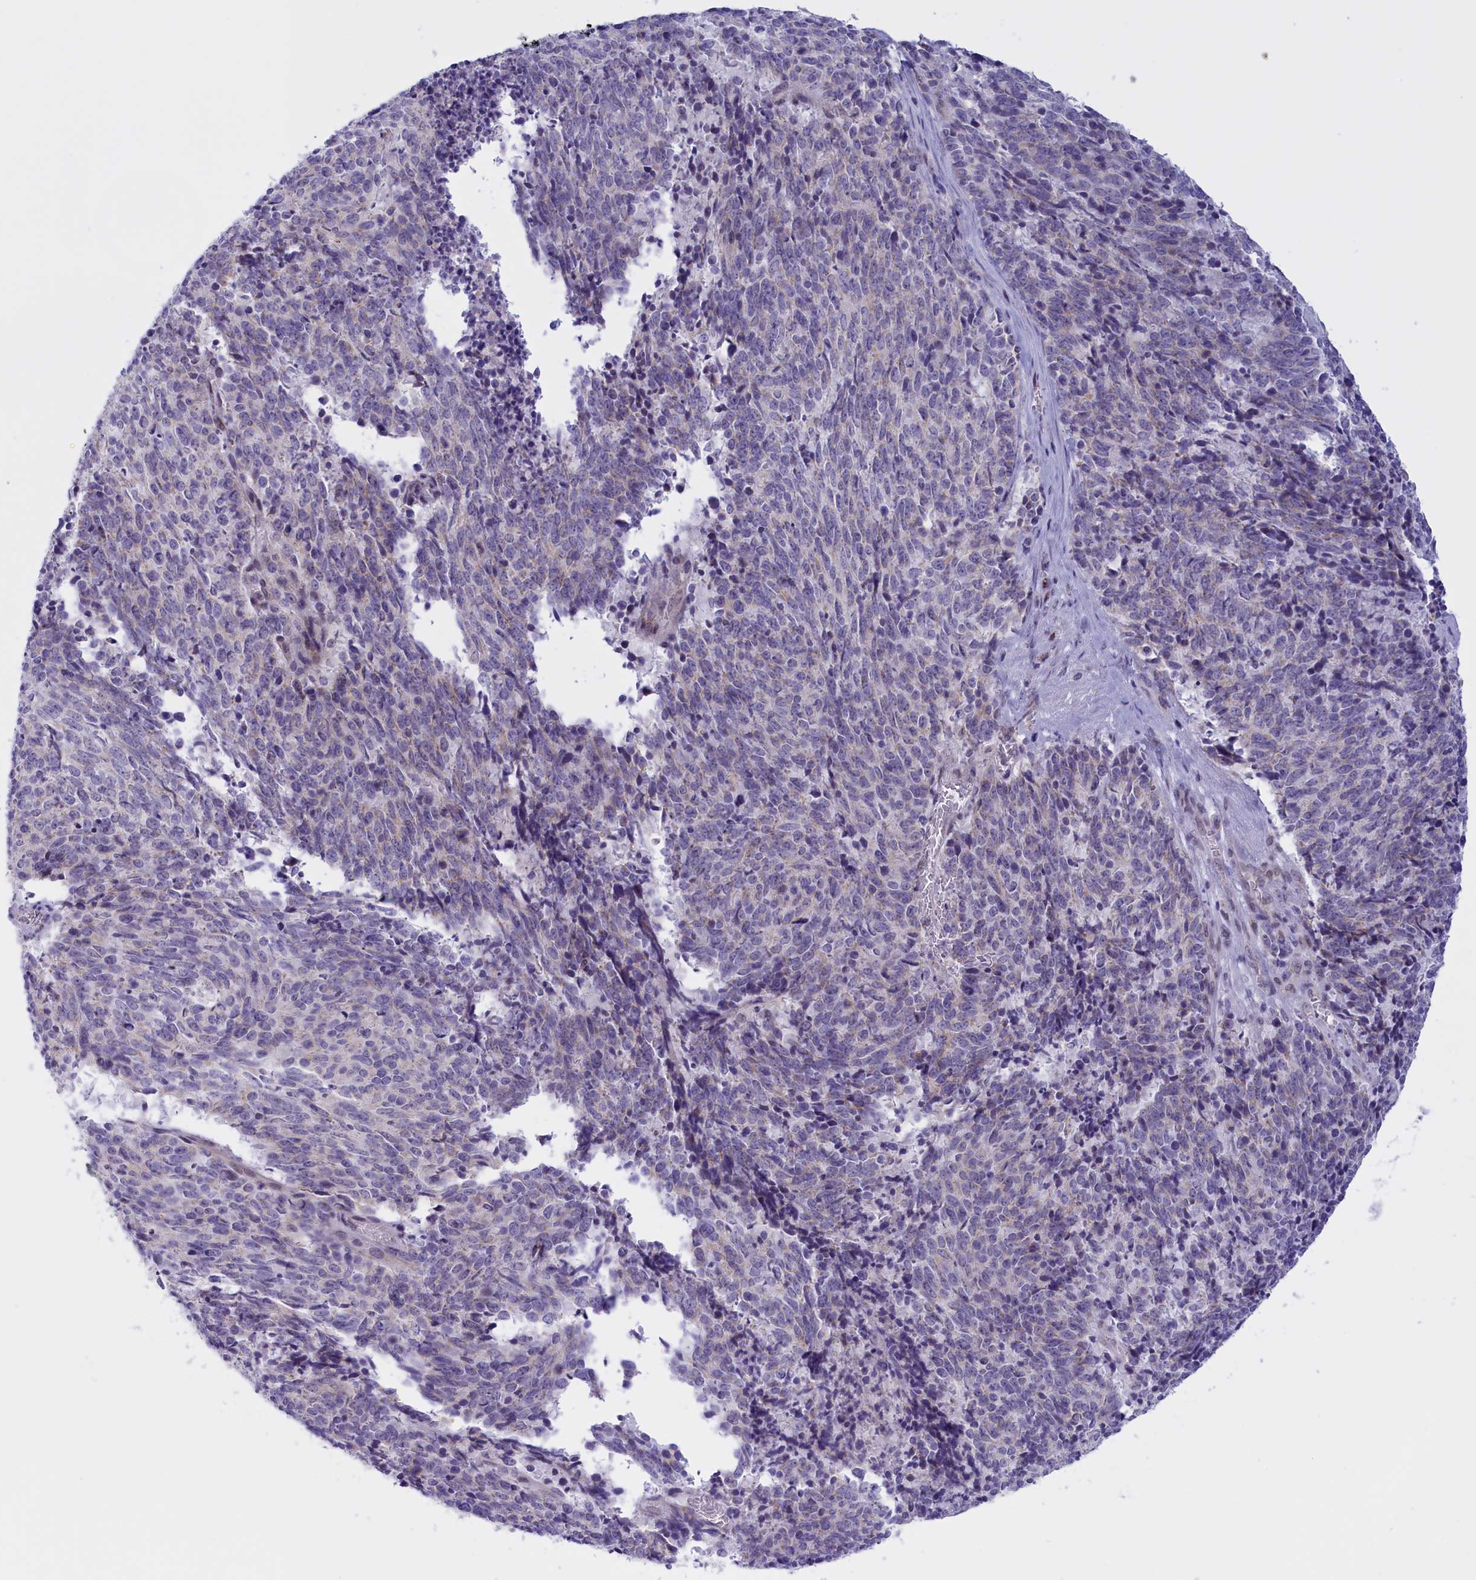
{"staining": {"intensity": "weak", "quantity": "<25%", "location": "cytoplasmic/membranous"}, "tissue": "cervical cancer", "cell_type": "Tumor cells", "image_type": "cancer", "snomed": [{"axis": "morphology", "description": "Squamous cell carcinoma, NOS"}, {"axis": "topography", "description": "Cervix"}], "caption": "Tumor cells are negative for brown protein staining in cervical cancer. (Immunohistochemistry, brightfield microscopy, high magnification).", "gene": "FAM149B1", "patient": {"sex": "female", "age": 29}}